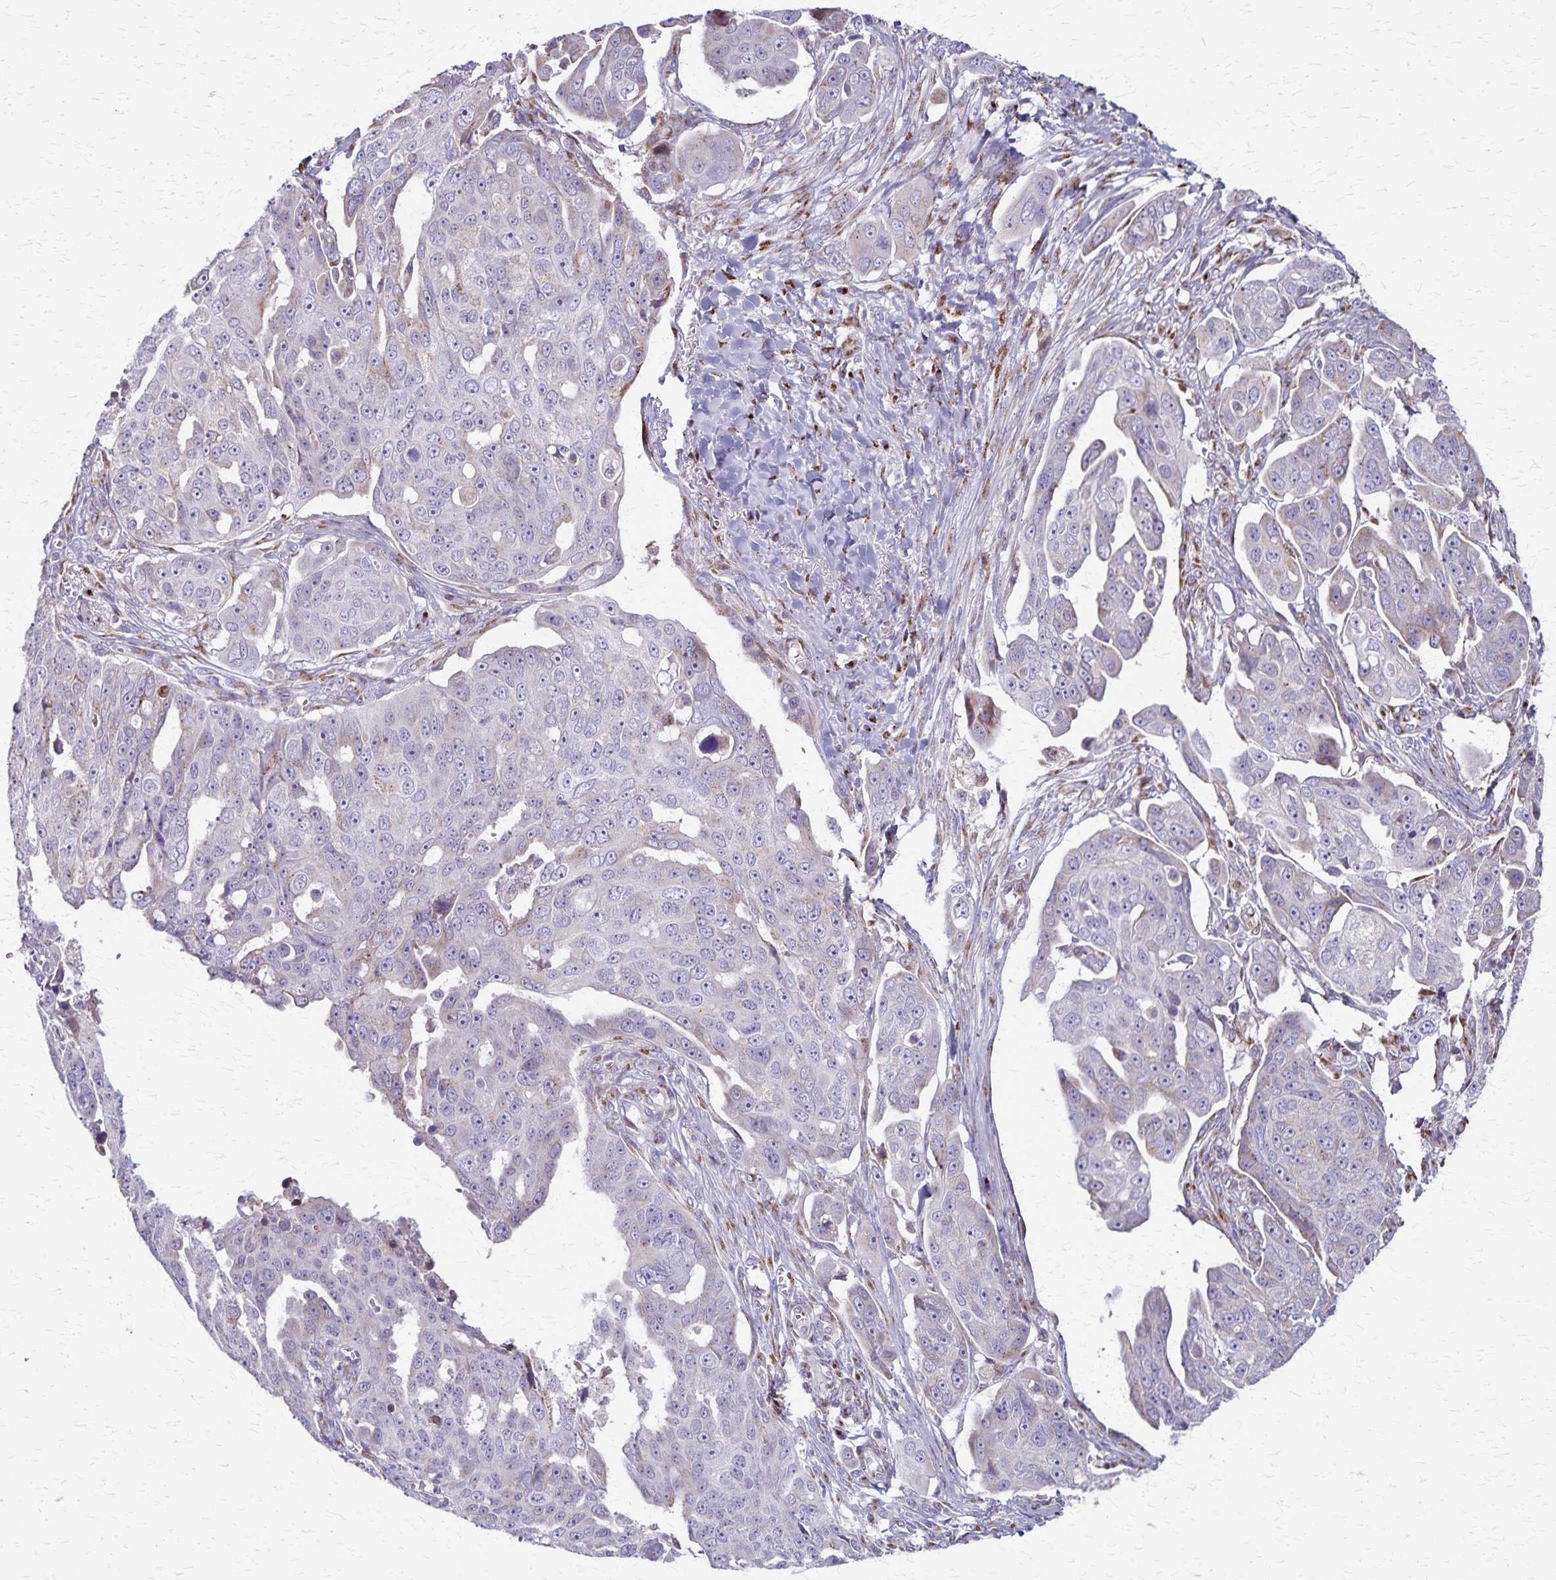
{"staining": {"intensity": "negative", "quantity": "none", "location": "none"}, "tissue": "ovarian cancer", "cell_type": "Tumor cells", "image_type": "cancer", "snomed": [{"axis": "morphology", "description": "Carcinoma, endometroid"}, {"axis": "topography", "description": "Ovary"}], "caption": "Immunohistochemical staining of human endometroid carcinoma (ovarian) exhibits no significant positivity in tumor cells. (Immunohistochemistry, brightfield microscopy, high magnification).", "gene": "MCFD2", "patient": {"sex": "female", "age": 70}}